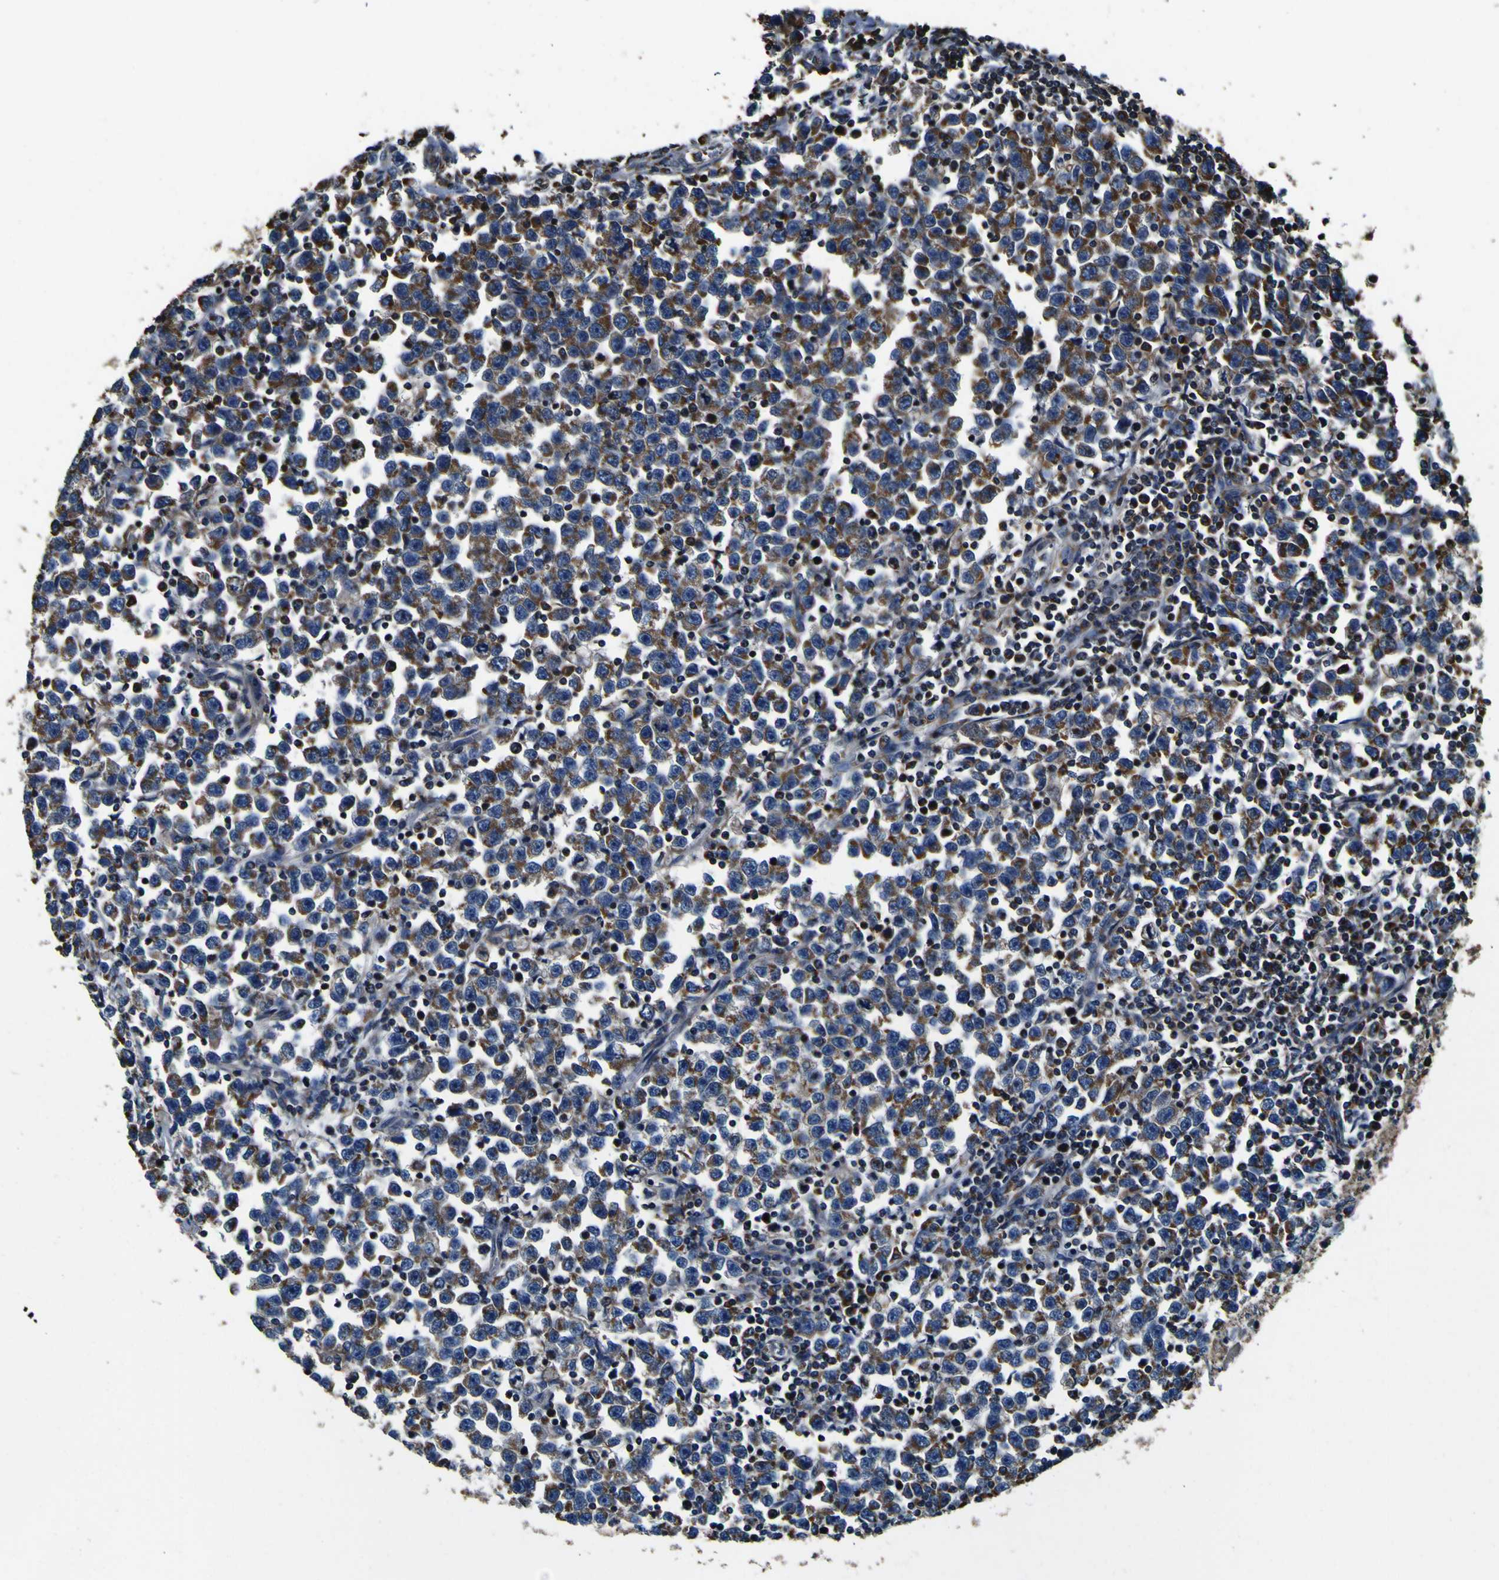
{"staining": {"intensity": "moderate", "quantity": ">75%", "location": "cytoplasmic/membranous"}, "tissue": "testis cancer", "cell_type": "Tumor cells", "image_type": "cancer", "snomed": [{"axis": "morphology", "description": "Seminoma, NOS"}, {"axis": "topography", "description": "Testis"}], "caption": "Immunohistochemistry (DAB (3,3'-diaminobenzidine)) staining of testis seminoma shows moderate cytoplasmic/membranous protein staining in about >75% of tumor cells. The staining was performed using DAB to visualize the protein expression in brown, while the nuclei were stained in blue with hematoxylin (Magnification: 20x).", "gene": "INPP5A", "patient": {"sex": "male", "age": 43}}